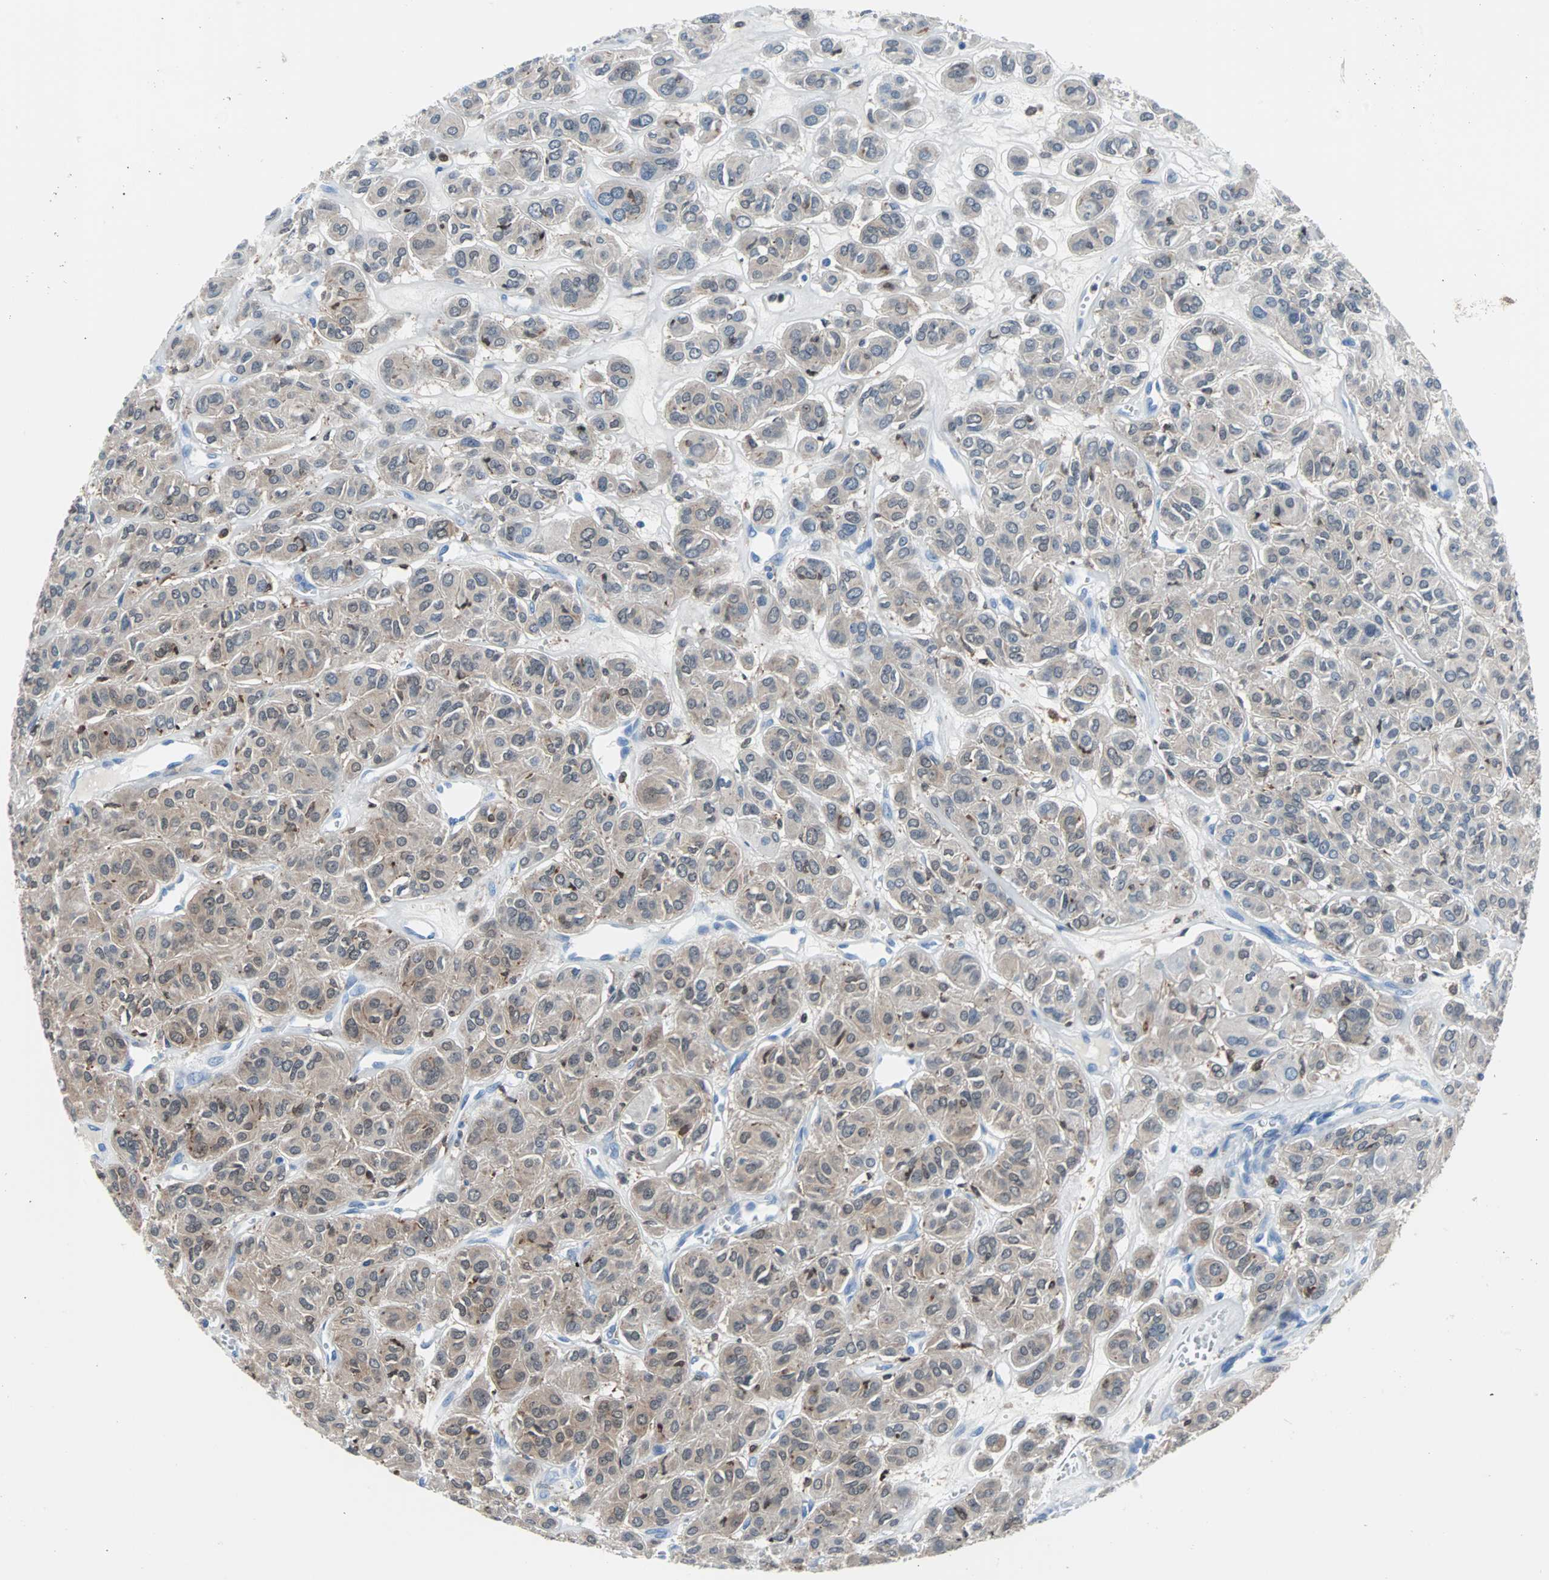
{"staining": {"intensity": "weak", "quantity": ">75%", "location": "cytoplasmic/membranous"}, "tissue": "thyroid cancer", "cell_type": "Tumor cells", "image_type": "cancer", "snomed": [{"axis": "morphology", "description": "Follicular adenoma carcinoma, NOS"}, {"axis": "topography", "description": "Thyroid gland"}], "caption": "Approximately >75% of tumor cells in human thyroid cancer (follicular adenoma carcinoma) demonstrate weak cytoplasmic/membranous protein staining as visualized by brown immunohistochemical staining.", "gene": "SYK", "patient": {"sex": "female", "age": 71}}